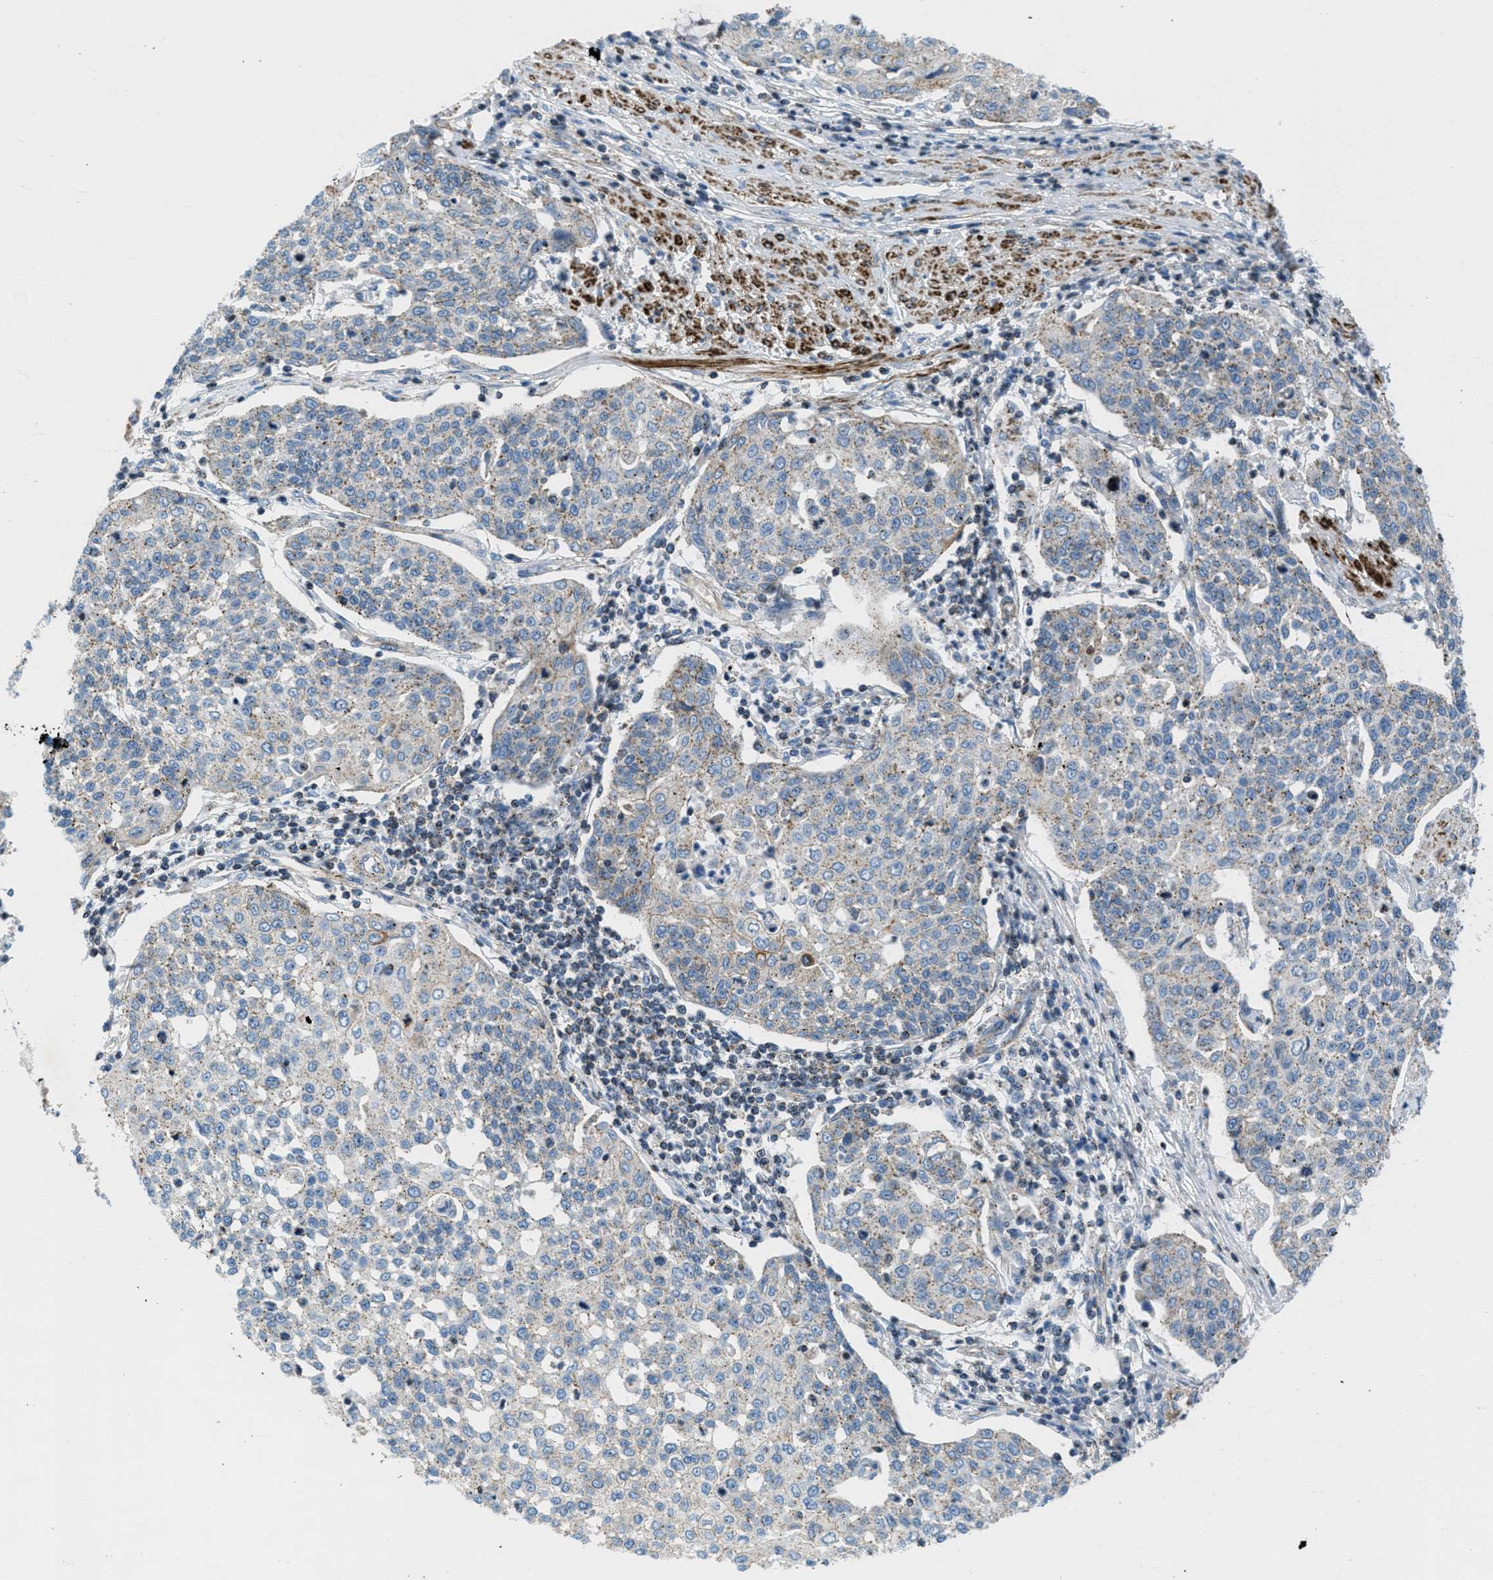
{"staining": {"intensity": "weak", "quantity": ">75%", "location": "cytoplasmic/membranous"}, "tissue": "cervical cancer", "cell_type": "Tumor cells", "image_type": "cancer", "snomed": [{"axis": "morphology", "description": "Squamous cell carcinoma, NOS"}, {"axis": "topography", "description": "Cervix"}], "caption": "About >75% of tumor cells in human cervical cancer reveal weak cytoplasmic/membranous protein positivity as visualized by brown immunohistochemical staining.", "gene": "MFSD13A", "patient": {"sex": "female", "age": 34}}